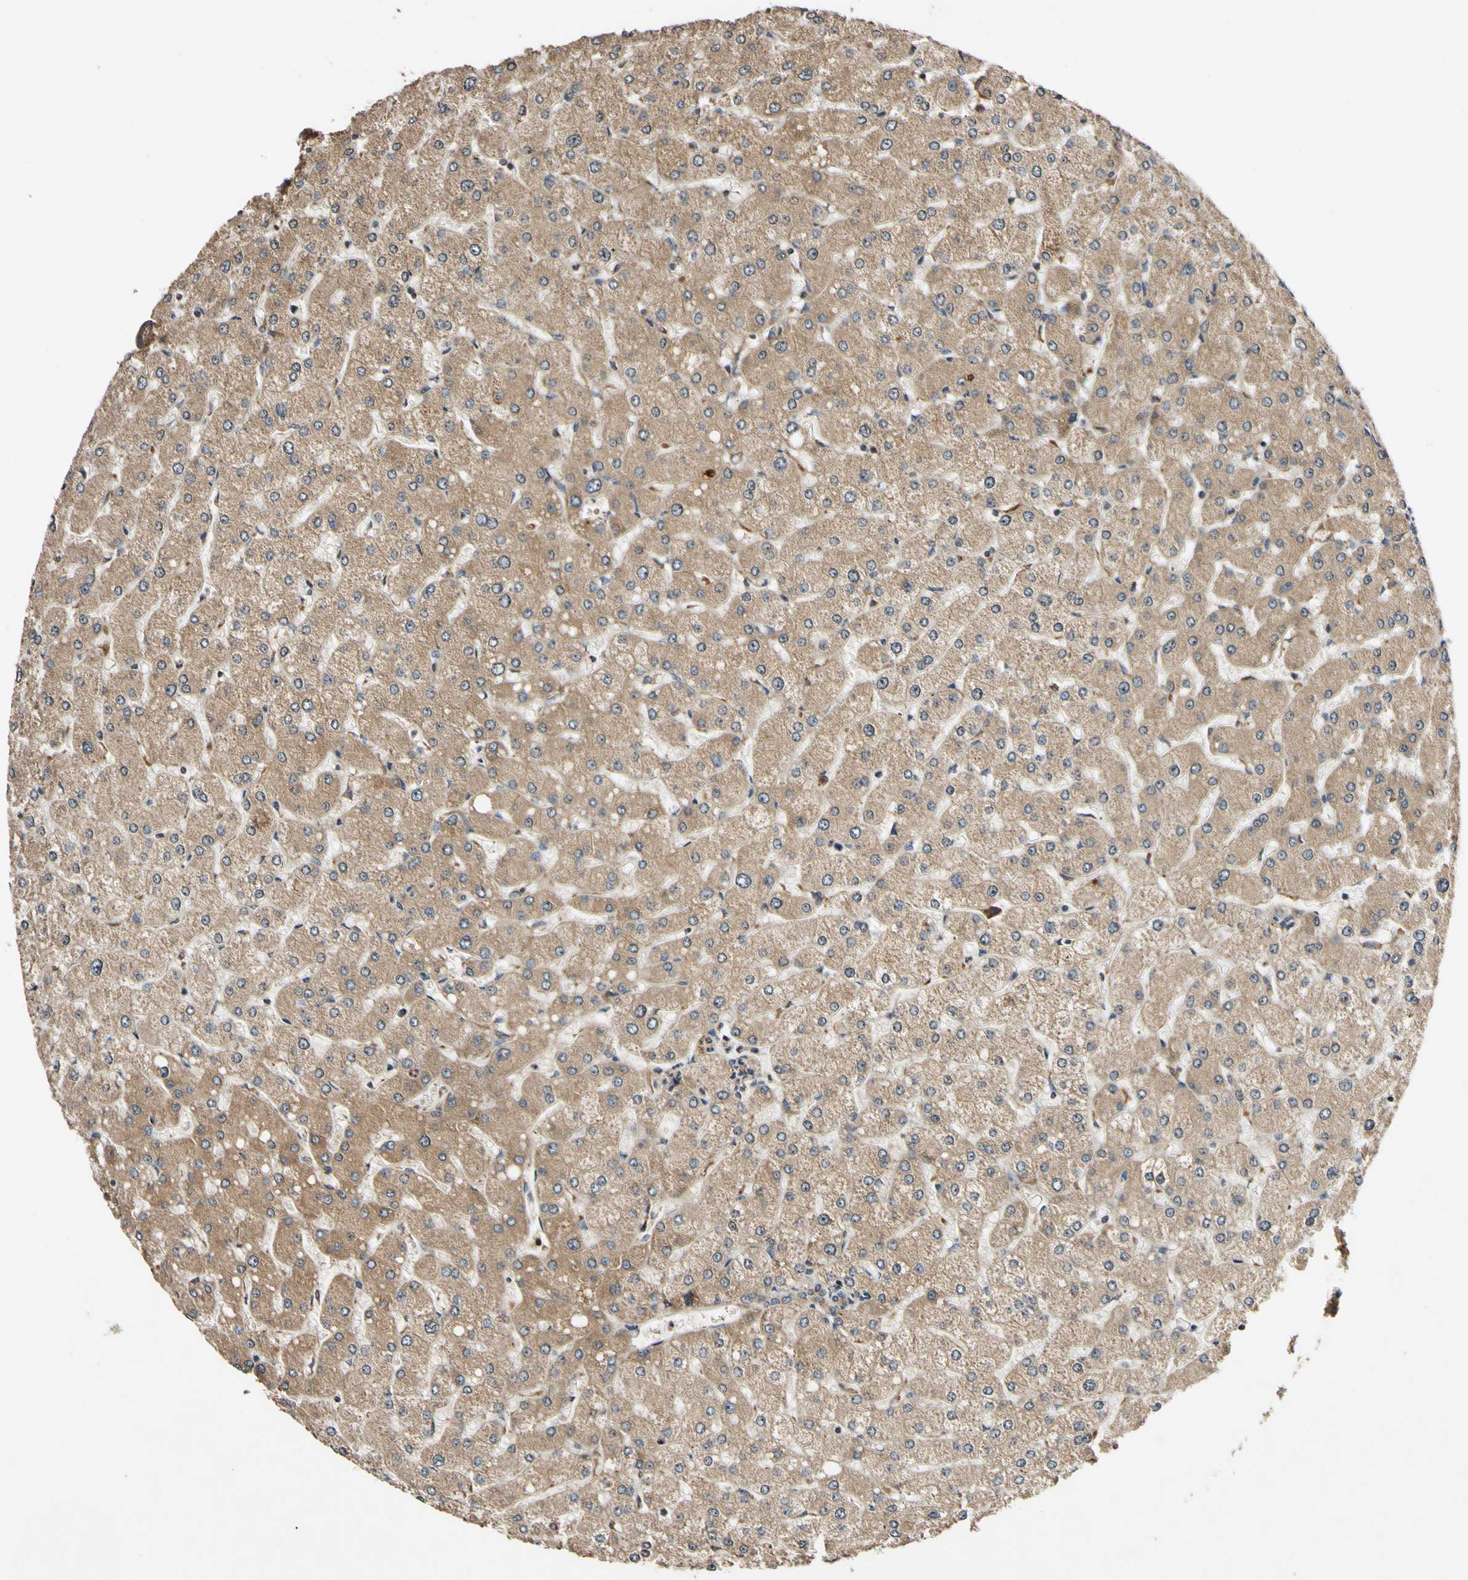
{"staining": {"intensity": "weak", "quantity": ">75%", "location": "cytoplasmic/membranous"}, "tissue": "liver", "cell_type": "Cholangiocytes", "image_type": "normal", "snomed": [{"axis": "morphology", "description": "Normal tissue, NOS"}, {"axis": "topography", "description": "Liver"}], "caption": "Immunohistochemical staining of benign liver reveals weak cytoplasmic/membranous protein positivity in about >75% of cholangiocytes.", "gene": "PLAT", "patient": {"sex": "male", "age": 55}}